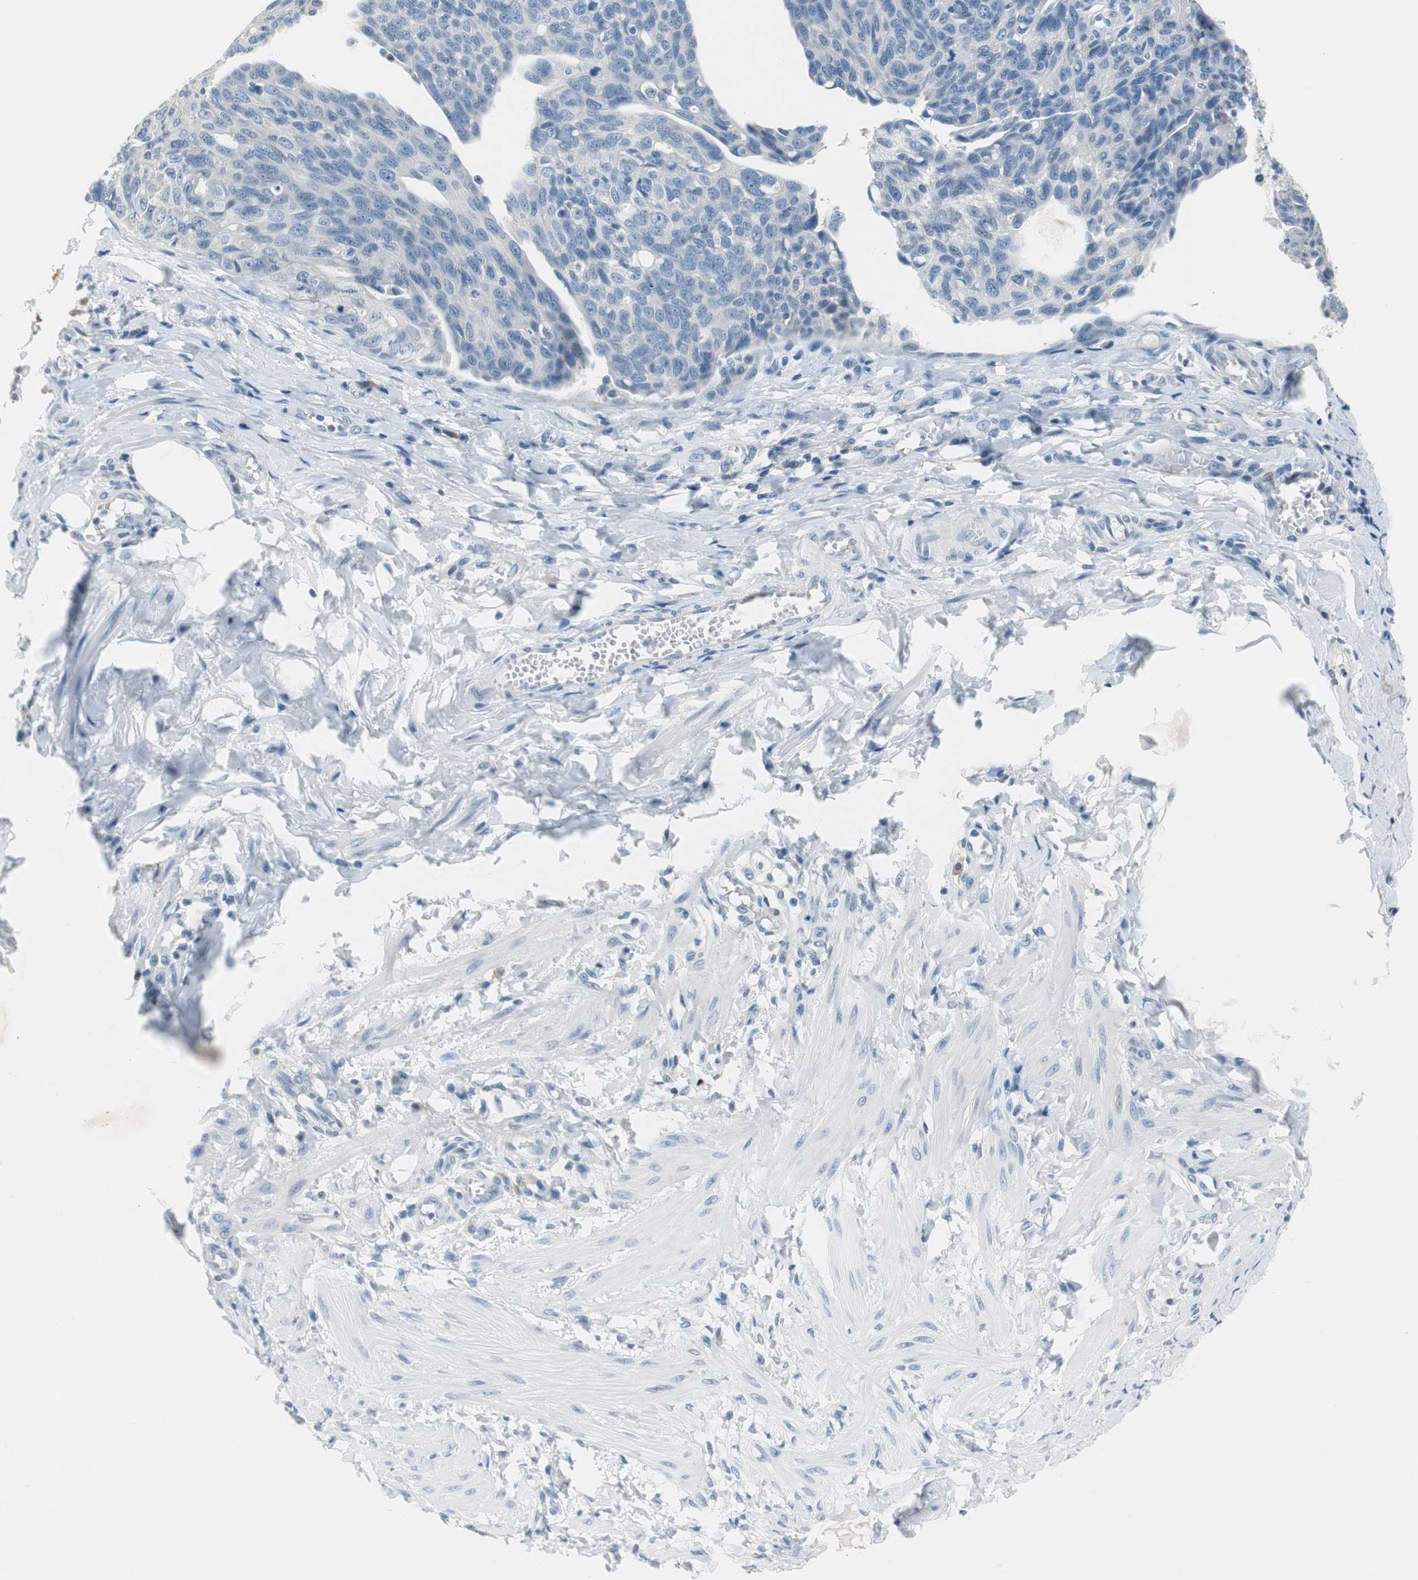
{"staining": {"intensity": "negative", "quantity": "none", "location": "none"}, "tissue": "ovarian cancer", "cell_type": "Tumor cells", "image_type": "cancer", "snomed": [{"axis": "morphology", "description": "Carcinoma, endometroid"}, {"axis": "topography", "description": "Ovary"}], "caption": "A high-resolution micrograph shows immunohistochemistry staining of ovarian endometroid carcinoma, which demonstrates no significant positivity in tumor cells.", "gene": "GLCCI1", "patient": {"sex": "female", "age": 60}}